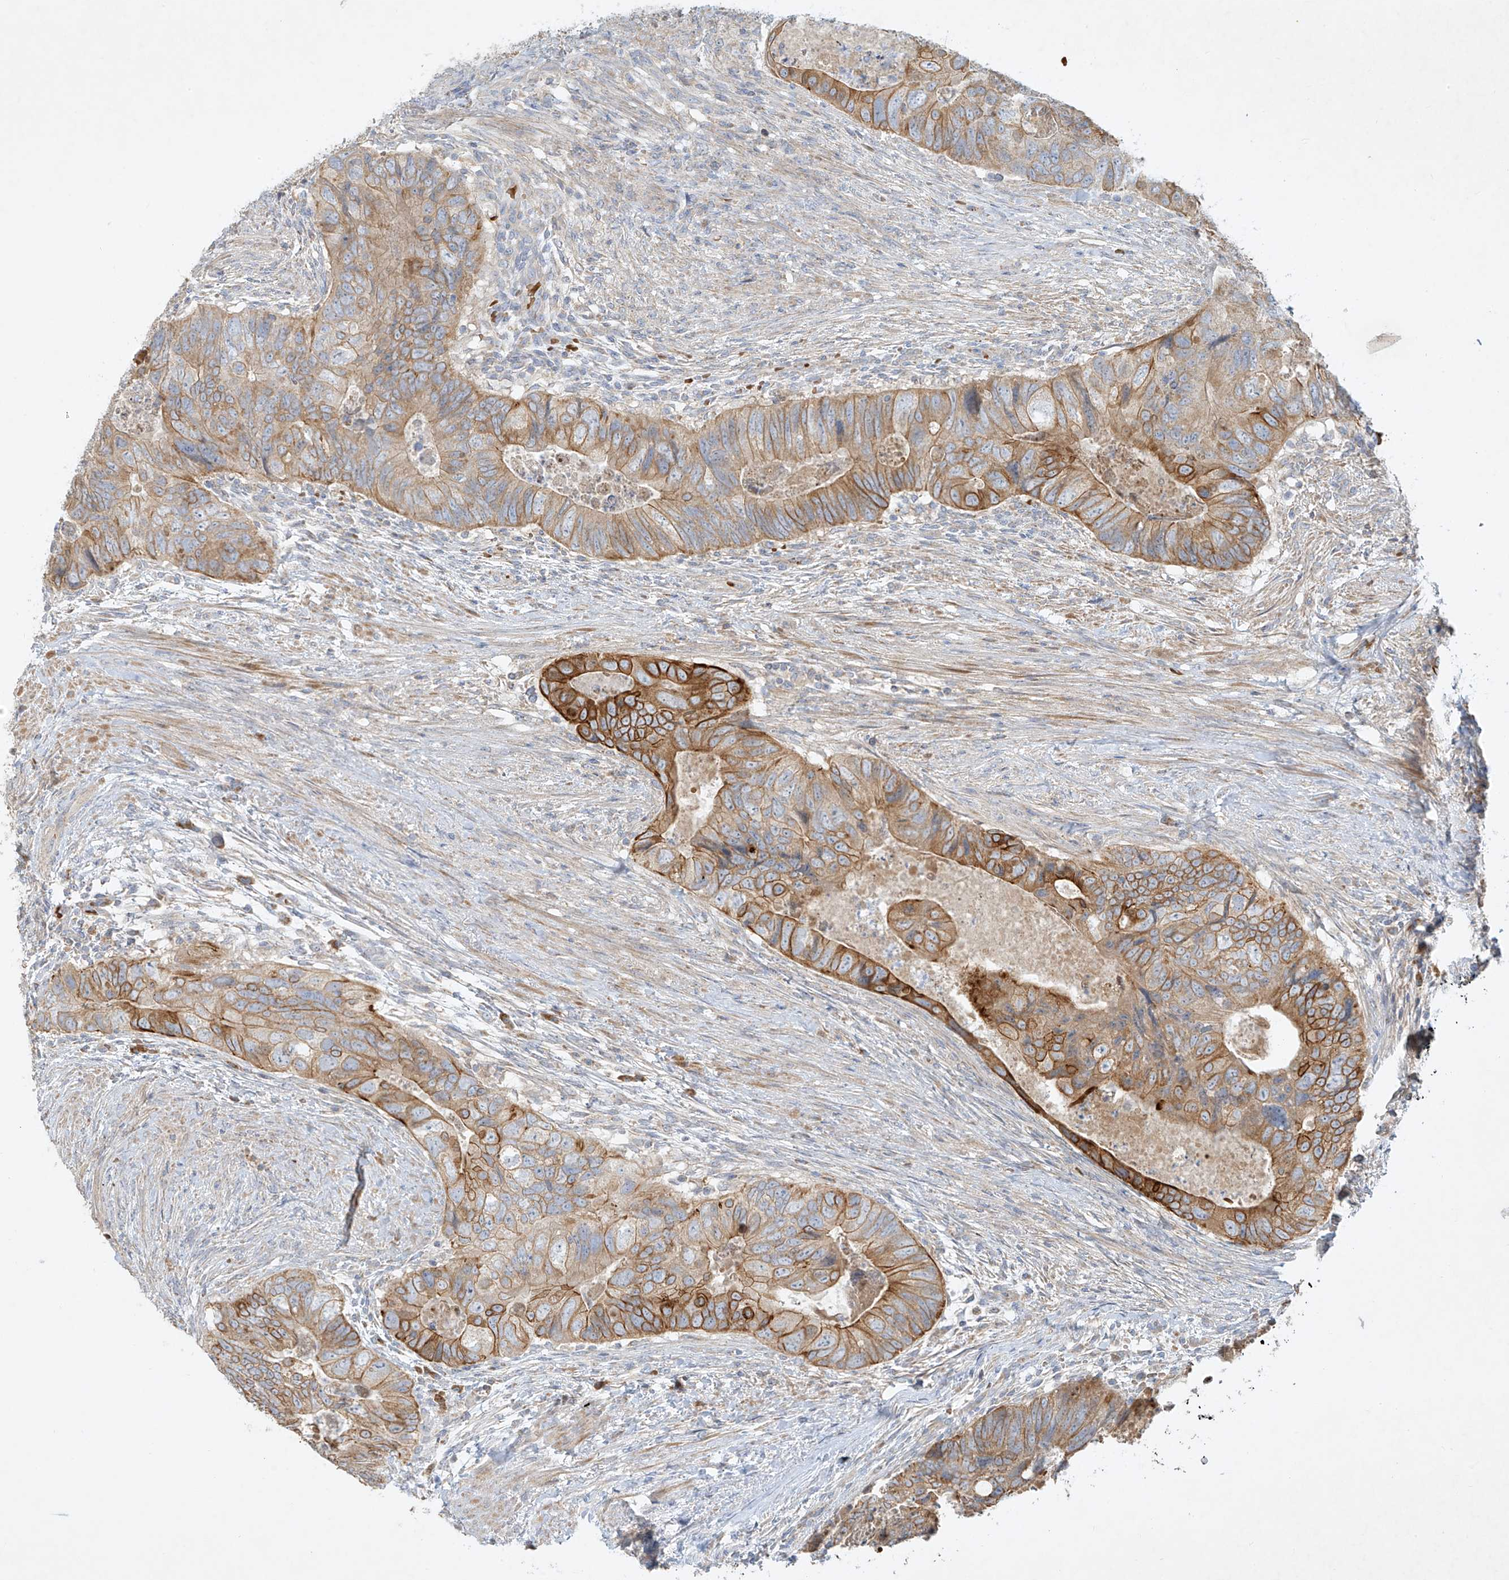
{"staining": {"intensity": "moderate", "quantity": ">75%", "location": "cytoplasmic/membranous"}, "tissue": "colorectal cancer", "cell_type": "Tumor cells", "image_type": "cancer", "snomed": [{"axis": "morphology", "description": "Adenocarcinoma, NOS"}, {"axis": "topography", "description": "Rectum"}], "caption": "This is an image of immunohistochemistry (IHC) staining of colorectal cancer (adenocarcinoma), which shows moderate staining in the cytoplasmic/membranous of tumor cells.", "gene": "KPNA7", "patient": {"sex": "male", "age": 63}}